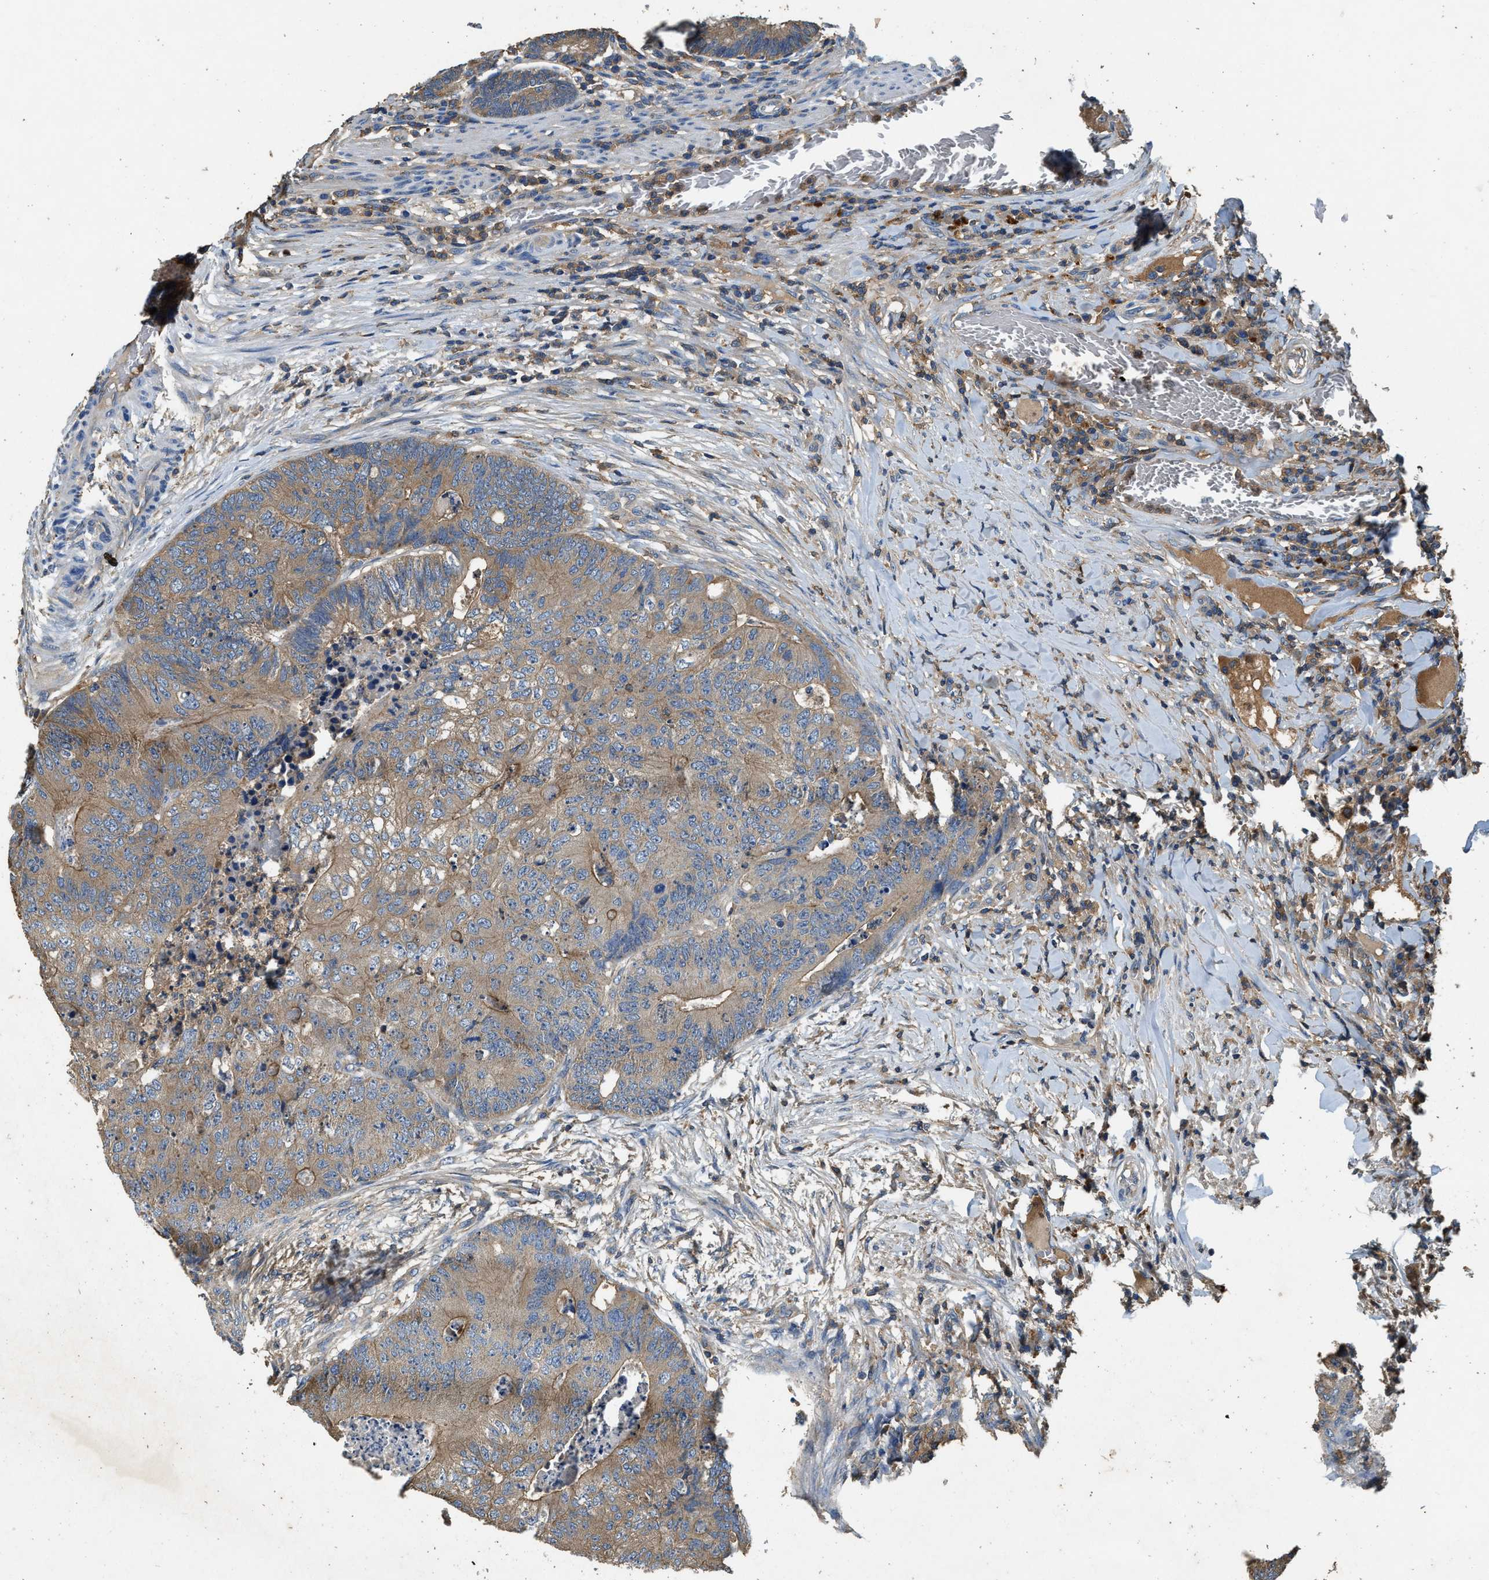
{"staining": {"intensity": "weak", "quantity": ">75%", "location": "cytoplasmic/membranous"}, "tissue": "colorectal cancer", "cell_type": "Tumor cells", "image_type": "cancer", "snomed": [{"axis": "morphology", "description": "Adenocarcinoma, NOS"}, {"axis": "topography", "description": "Colon"}], "caption": "This histopathology image shows IHC staining of human colorectal cancer, with low weak cytoplasmic/membranous positivity in about >75% of tumor cells.", "gene": "BLOC1S1", "patient": {"sex": "female", "age": 67}}